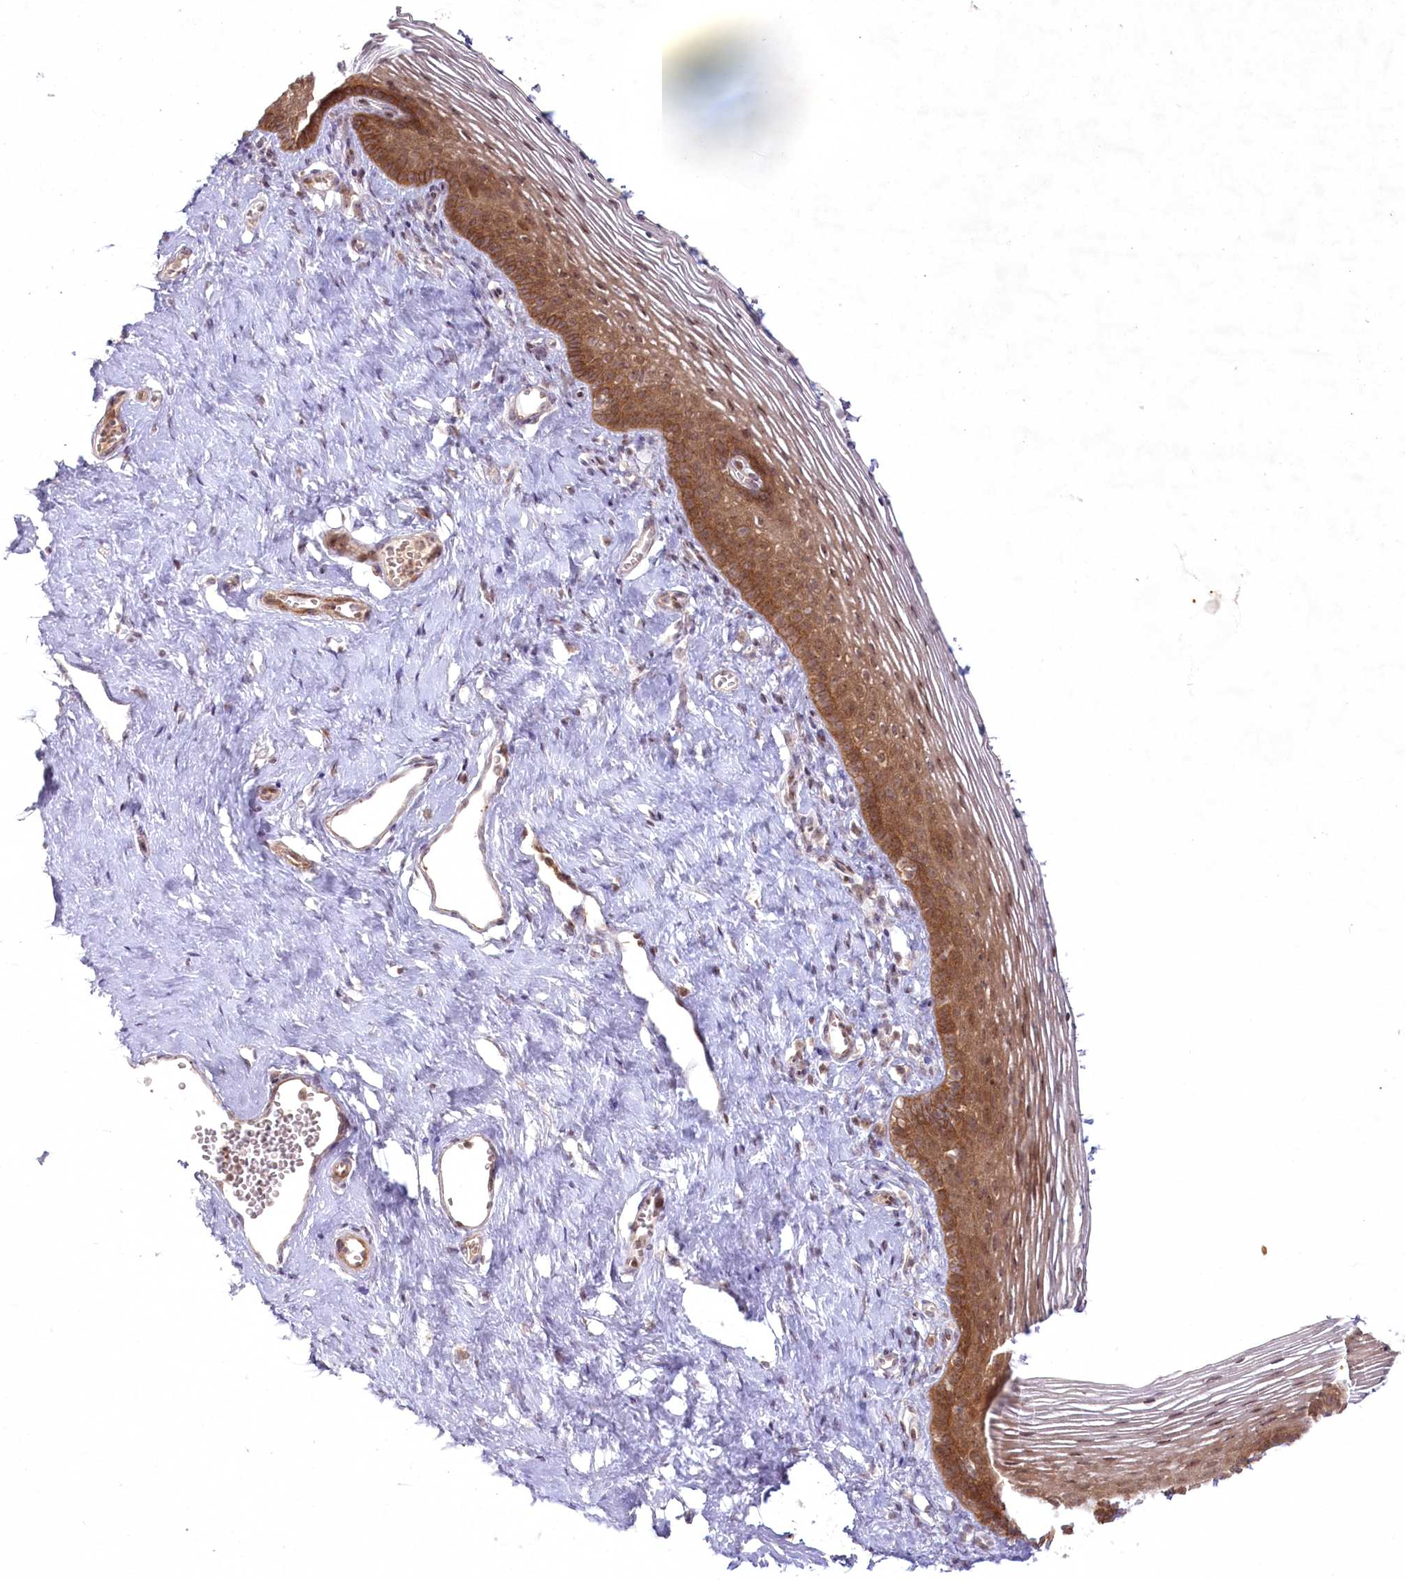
{"staining": {"intensity": "moderate", "quantity": ">75%", "location": "cytoplasmic/membranous"}, "tissue": "vagina", "cell_type": "Squamous epithelial cells", "image_type": "normal", "snomed": [{"axis": "morphology", "description": "Normal tissue, NOS"}, {"axis": "topography", "description": "Vagina"}], "caption": "The image reveals immunohistochemical staining of benign vagina. There is moderate cytoplasmic/membranous positivity is identified in about >75% of squamous epithelial cells. The staining is performed using DAB (3,3'-diaminobenzidine) brown chromogen to label protein expression. The nuclei are counter-stained blue using hematoxylin.", "gene": "SH2D3A", "patient": {"sex": "female", "age": 32}}